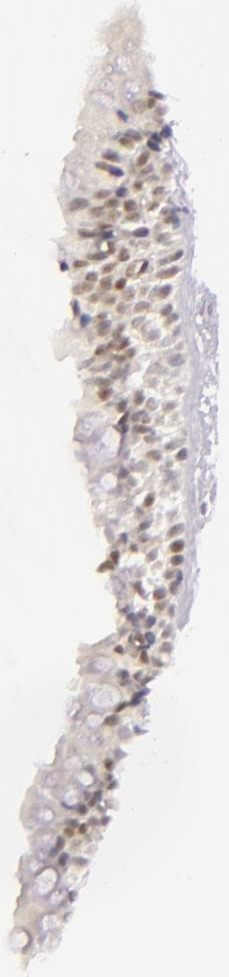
{"staining": {"intensity": "weak", "quantity": "25%-75%", "location": "cytoplasmic/membranous"}, "tissue": "nasopharynx", "cell_type": "Respiratory epithelial cells", "image_type": "normal", "snomed": [{"axis": "morphology", "description": "Normal tissue, NOS"}, {"axis": "topography", "description": "Nasopharynx"}], "caption": "DAB (3,3'-diaminobenzidine) immunohistochemical staining of unremarkable nasopharynx demonstrates weak cytoplasmic/membranous protein expression in approximately 25%-75% of respiratory epithelial cells.", "gene": "BCL3", "patient": {"sex": "male", "age": 13}}